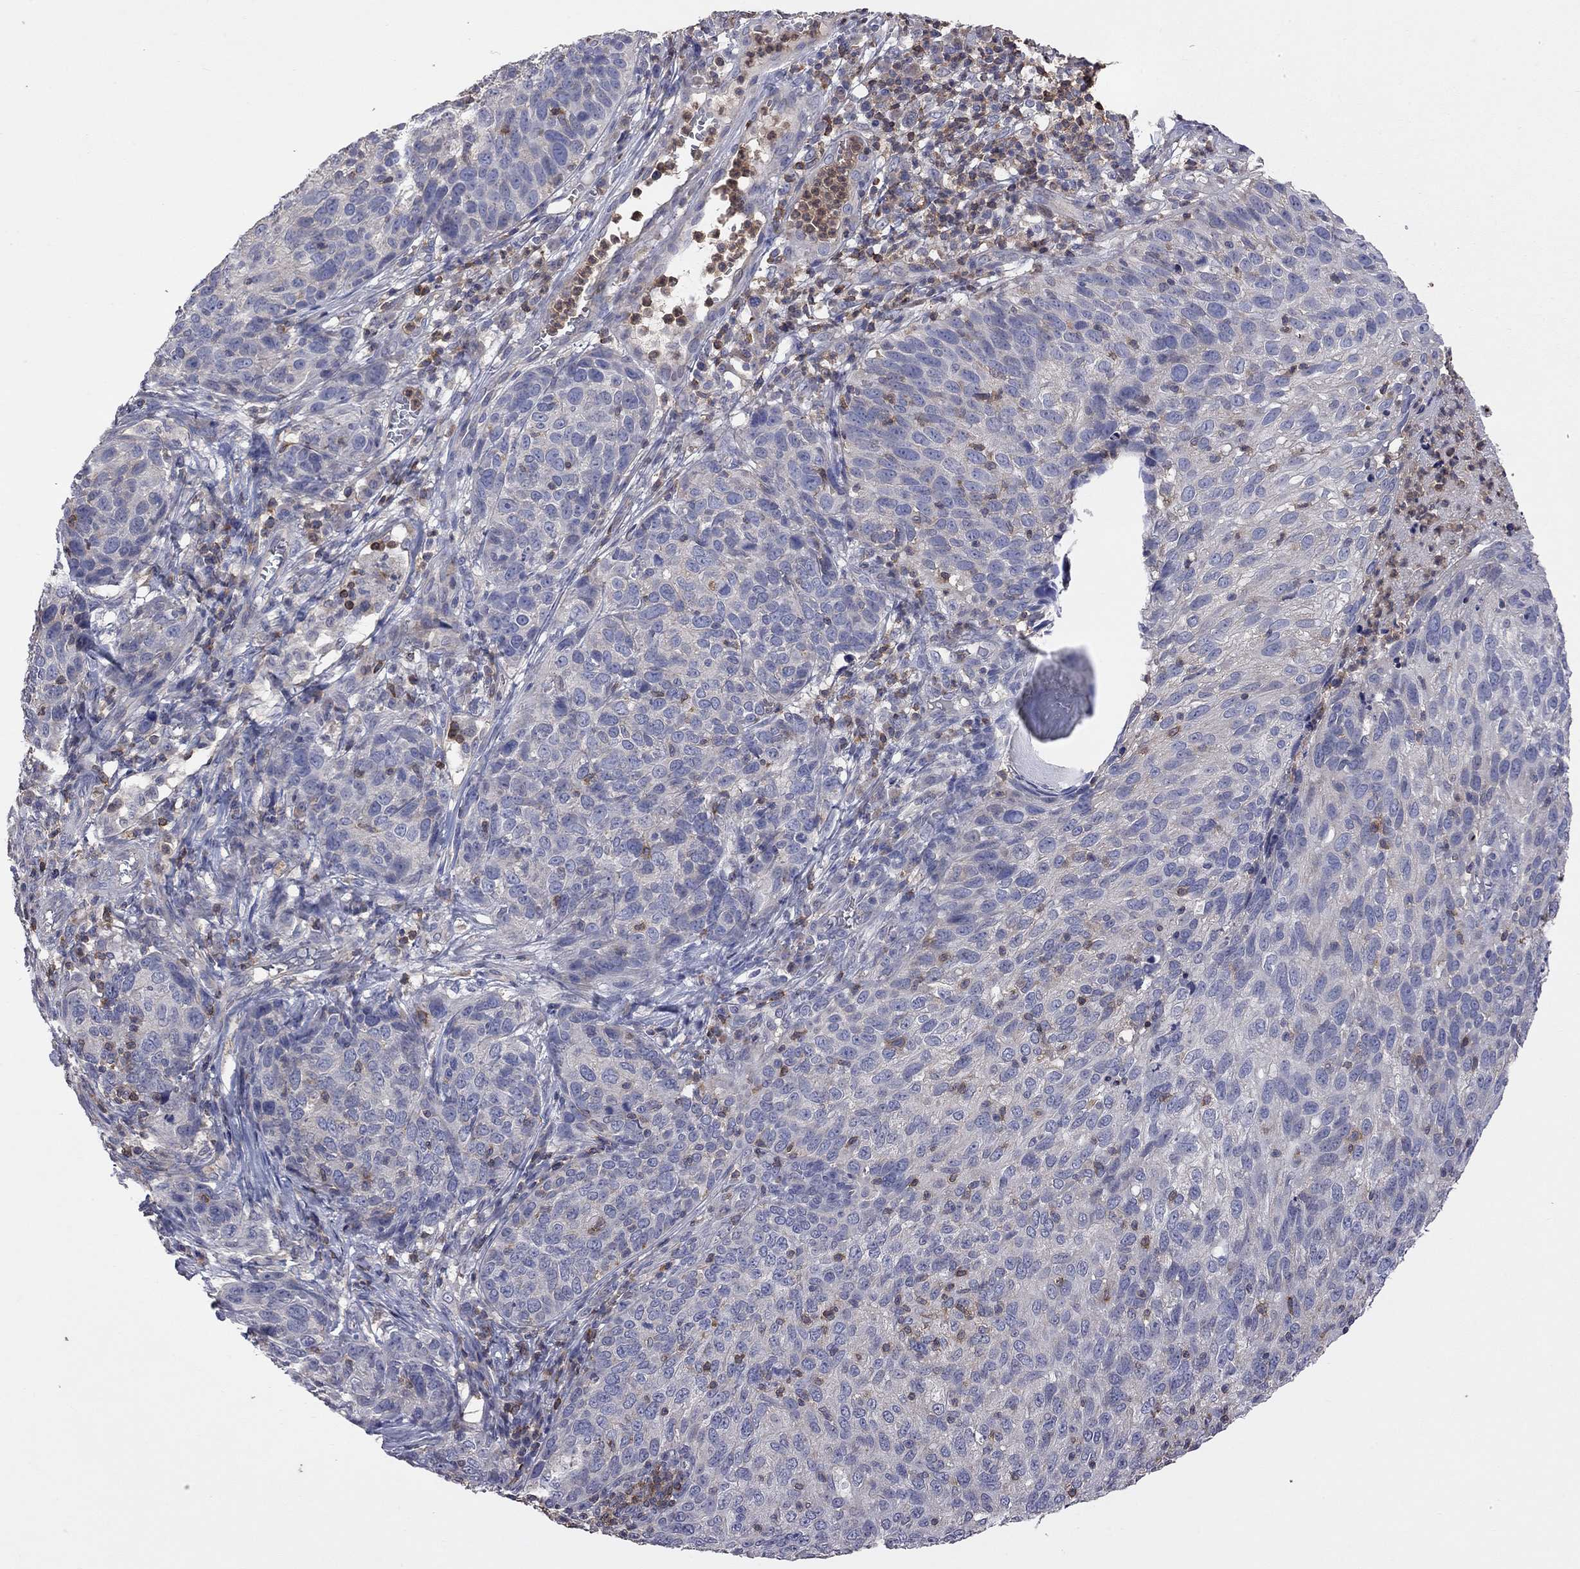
{"staining": {"intensity": "negative", "quantity": "none", "location": "none"}, "tissue": "skin cancer", "cell_type": "Tumor cells", "image_type": "cancer", "snomed": [{"axis": "morphology", "description": "Squamous cell carcinoma, NOS"}, {"axis": "topography", "description": "Skin"}], "caption": "This photomicrograph is of skin squamous cell carcinoma stained with IHC to label a protein in brown with the nuclei are counter-stained blue. There is no positivity in tumor cells. (DAB immunohistochemistry (IHC) visualized using brightfield microscopy, high magnification).", "gene": "IPCEF1", "patient": {"sex": "male", "age": 92}}